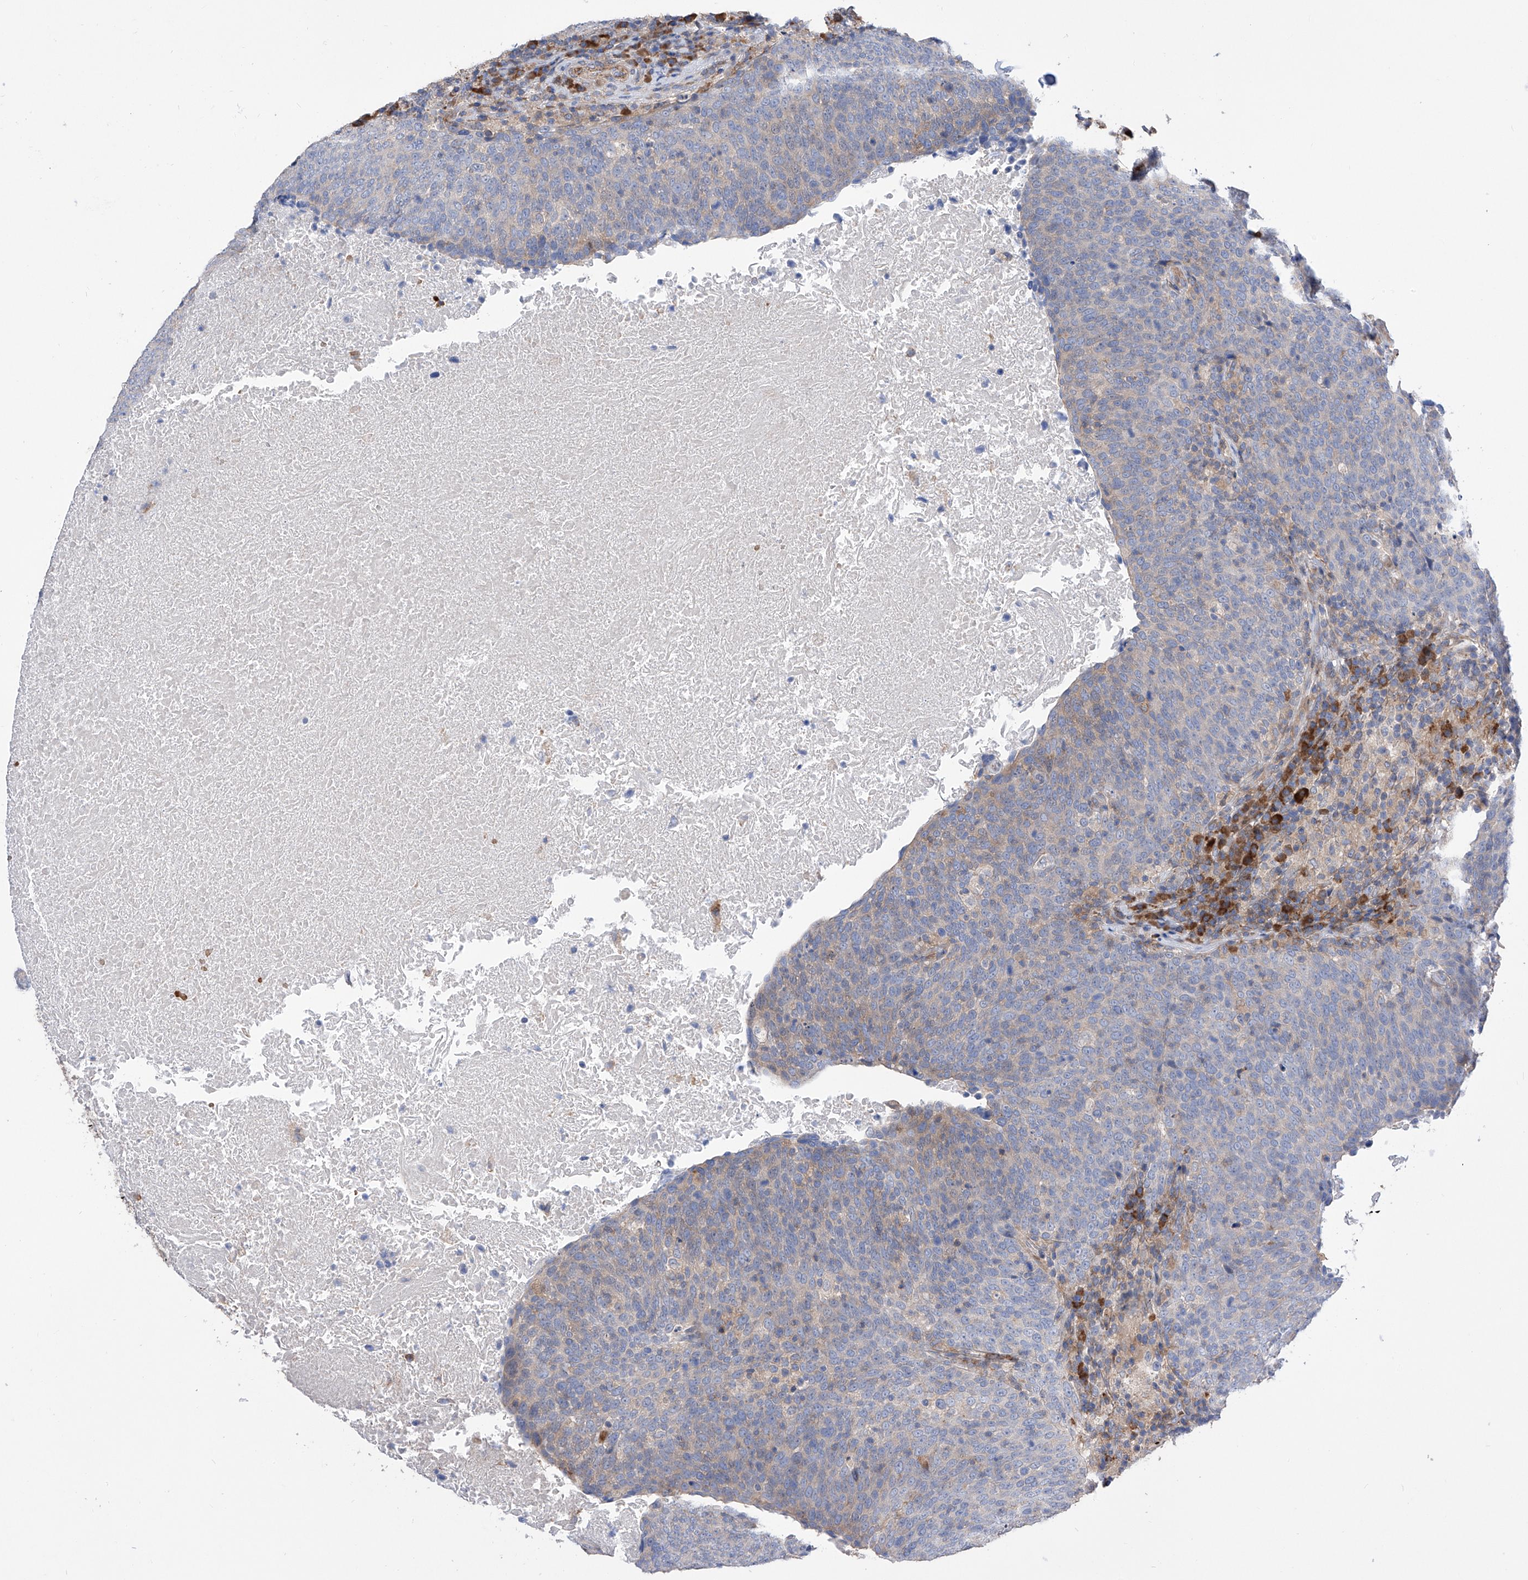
{"staining": {"intensity": "negative", "quantity": "none", "location": "none"}, "tissue": "head and neck cancer", "cell_type": "Tumor cells", "image_type": "cancer", "snomed": [{"axis": "morphology", "description": "Squamous cell carcinoma, NOS"}, {"axis": "morphology", "description": "Squamous cell carcinoma, metastatic, NOS"}, {"axis": "topography", "description": "Lymph node"}, {"axis": "topography", "description": "Head-Neck"}], "caption": "DAB immunohistochemical staining of head and neck cancer shows no significant positivity in tumor cells.", "gene": "NFATC4", "patient": {"sex": "male", "age": 62}}